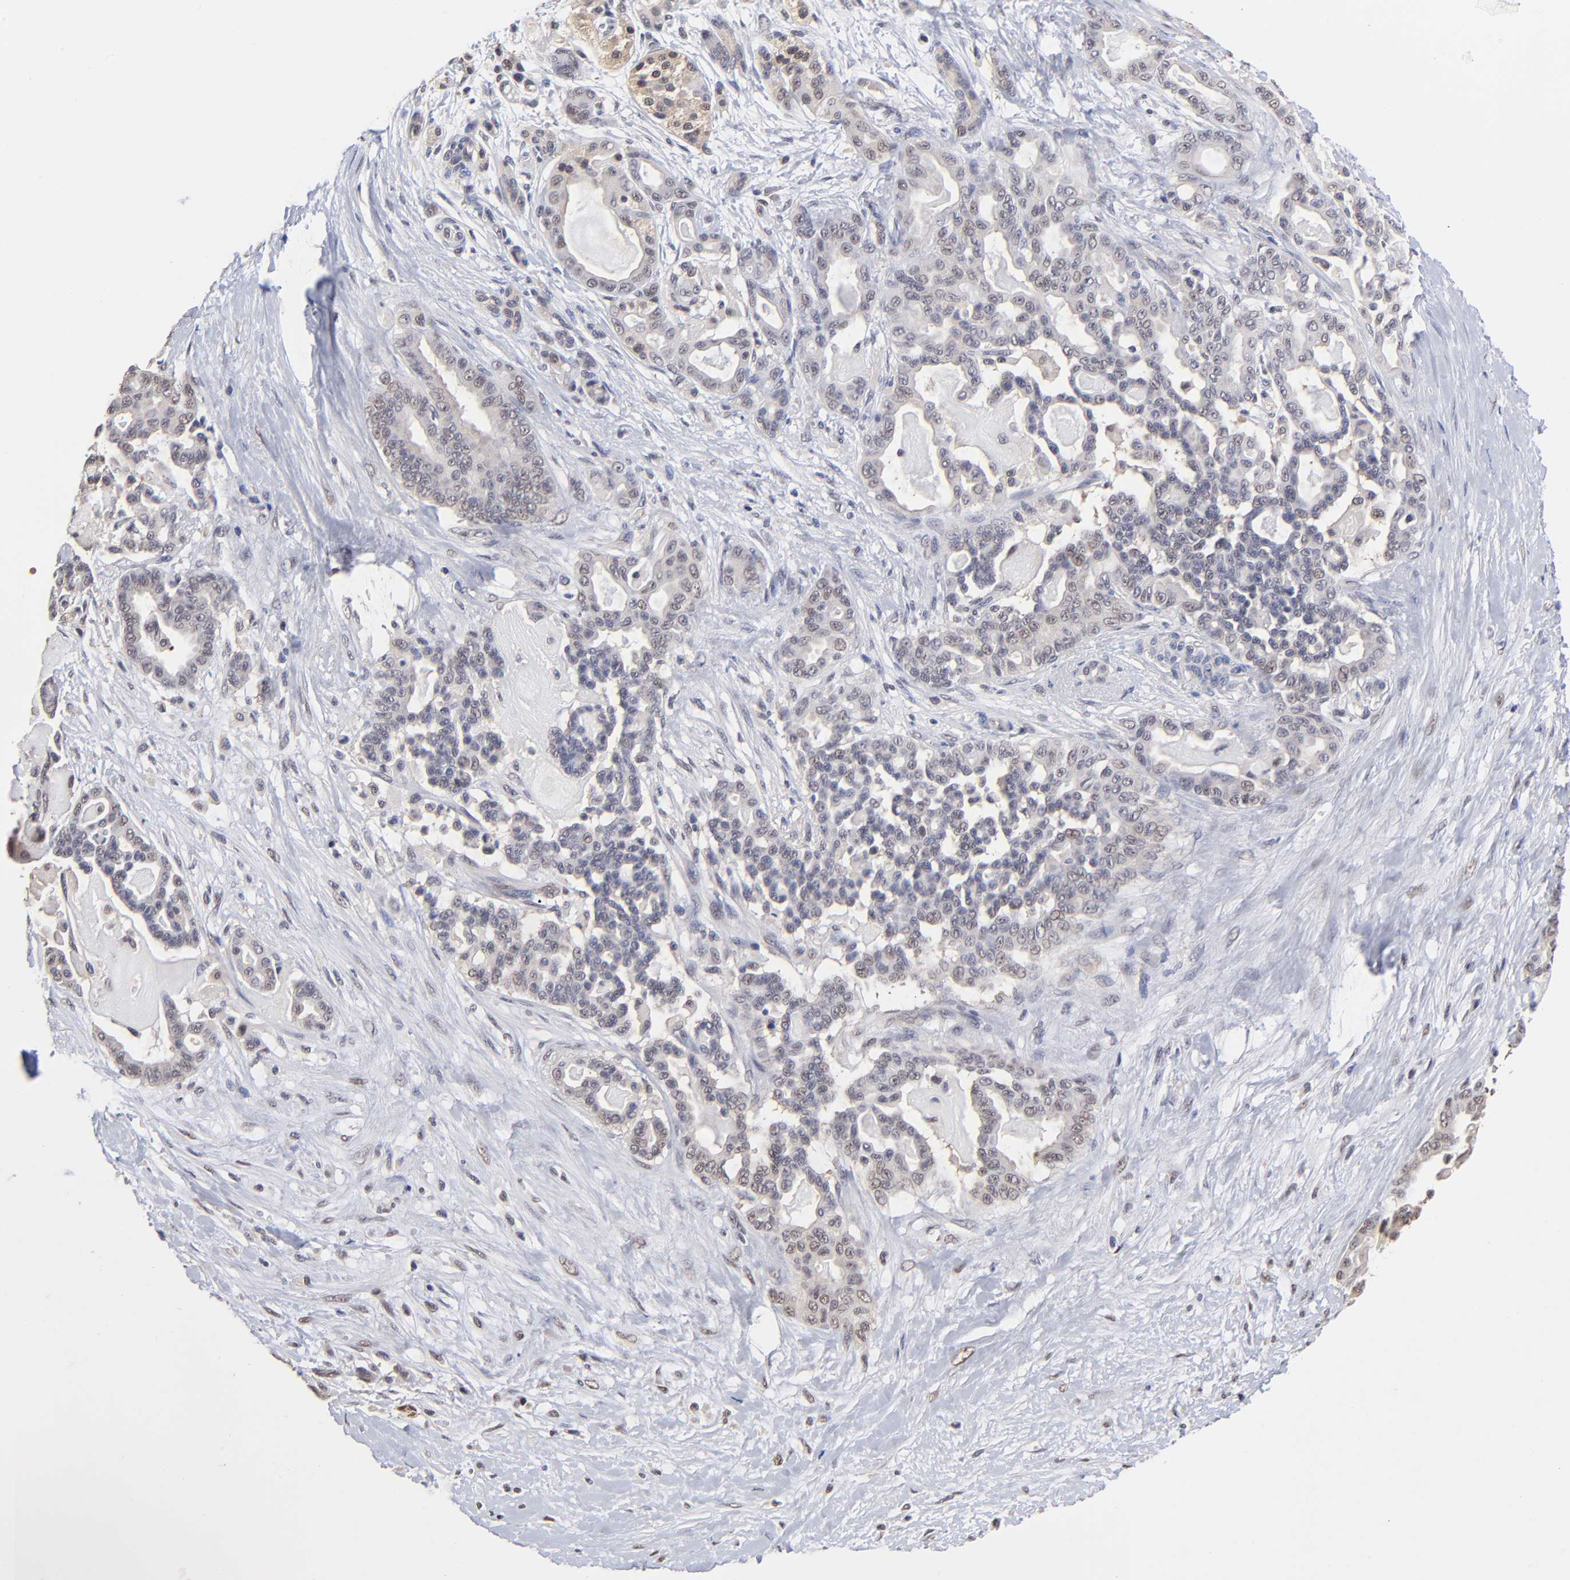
{"staining": {"intensity": "negative", "quantity": "none", "location": "none"}, "tissue": "pancreatic cancer", "cell_type": "Tumor cells", "image_type": "cancer", "snomed": [{"axis": "morphology", "description": "Adenocarcinoma, NOS"}, {"axis": "topography", "description": "Pancreas"}], "caption": "A photomicrograph of human adenocarcinoma (pancreatic) is negative for staining in tumor cells.", "gene": "PSMC4", "patient": {"sex": "male", "age": 63}}